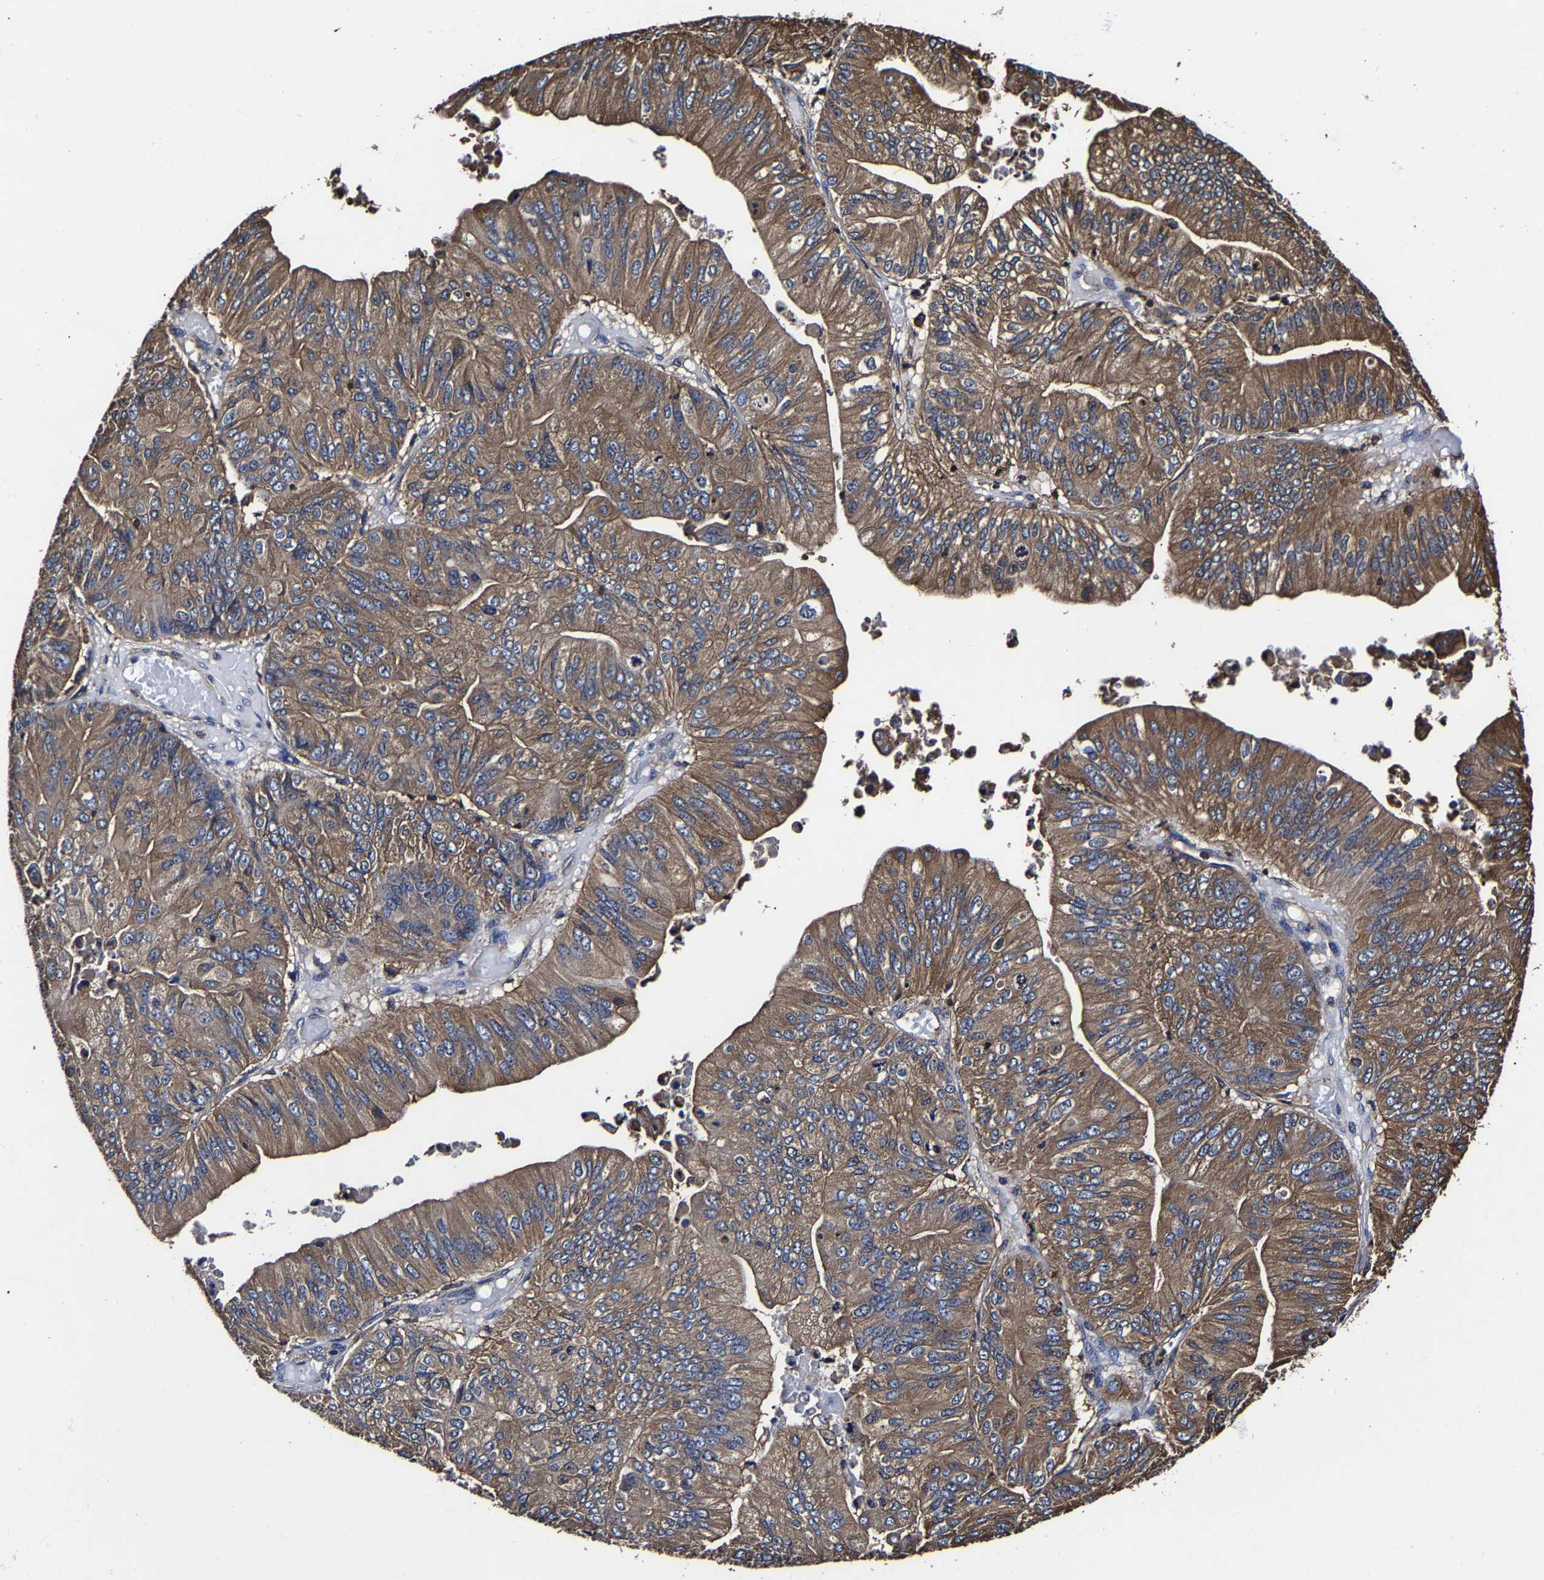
{"staining": {"intensity": "moderate", "quantity": ">75%", "location": "cytoplasmic/membranous"}, "tissue": "ovarian cancer", "cell_type": "Tumor cells", "image_type": "cancer", "snomed": [{"axis": "morphology", "description": "Cystadenocarcinoma, mucinous, NOS"}, {"axis": "topography", "description": "Ovary"}], "caption": "A medium amount of moderate cytoplasmic/membranous expression is present in approximately >75% of tumor cells in ovarian mucinous cystadenocarcinoma tissue. (DAB = brown stain, brightfield microscopy at high magnification).", "gene": "SSH3", "patient": {"sex": "female", "age": 61}}